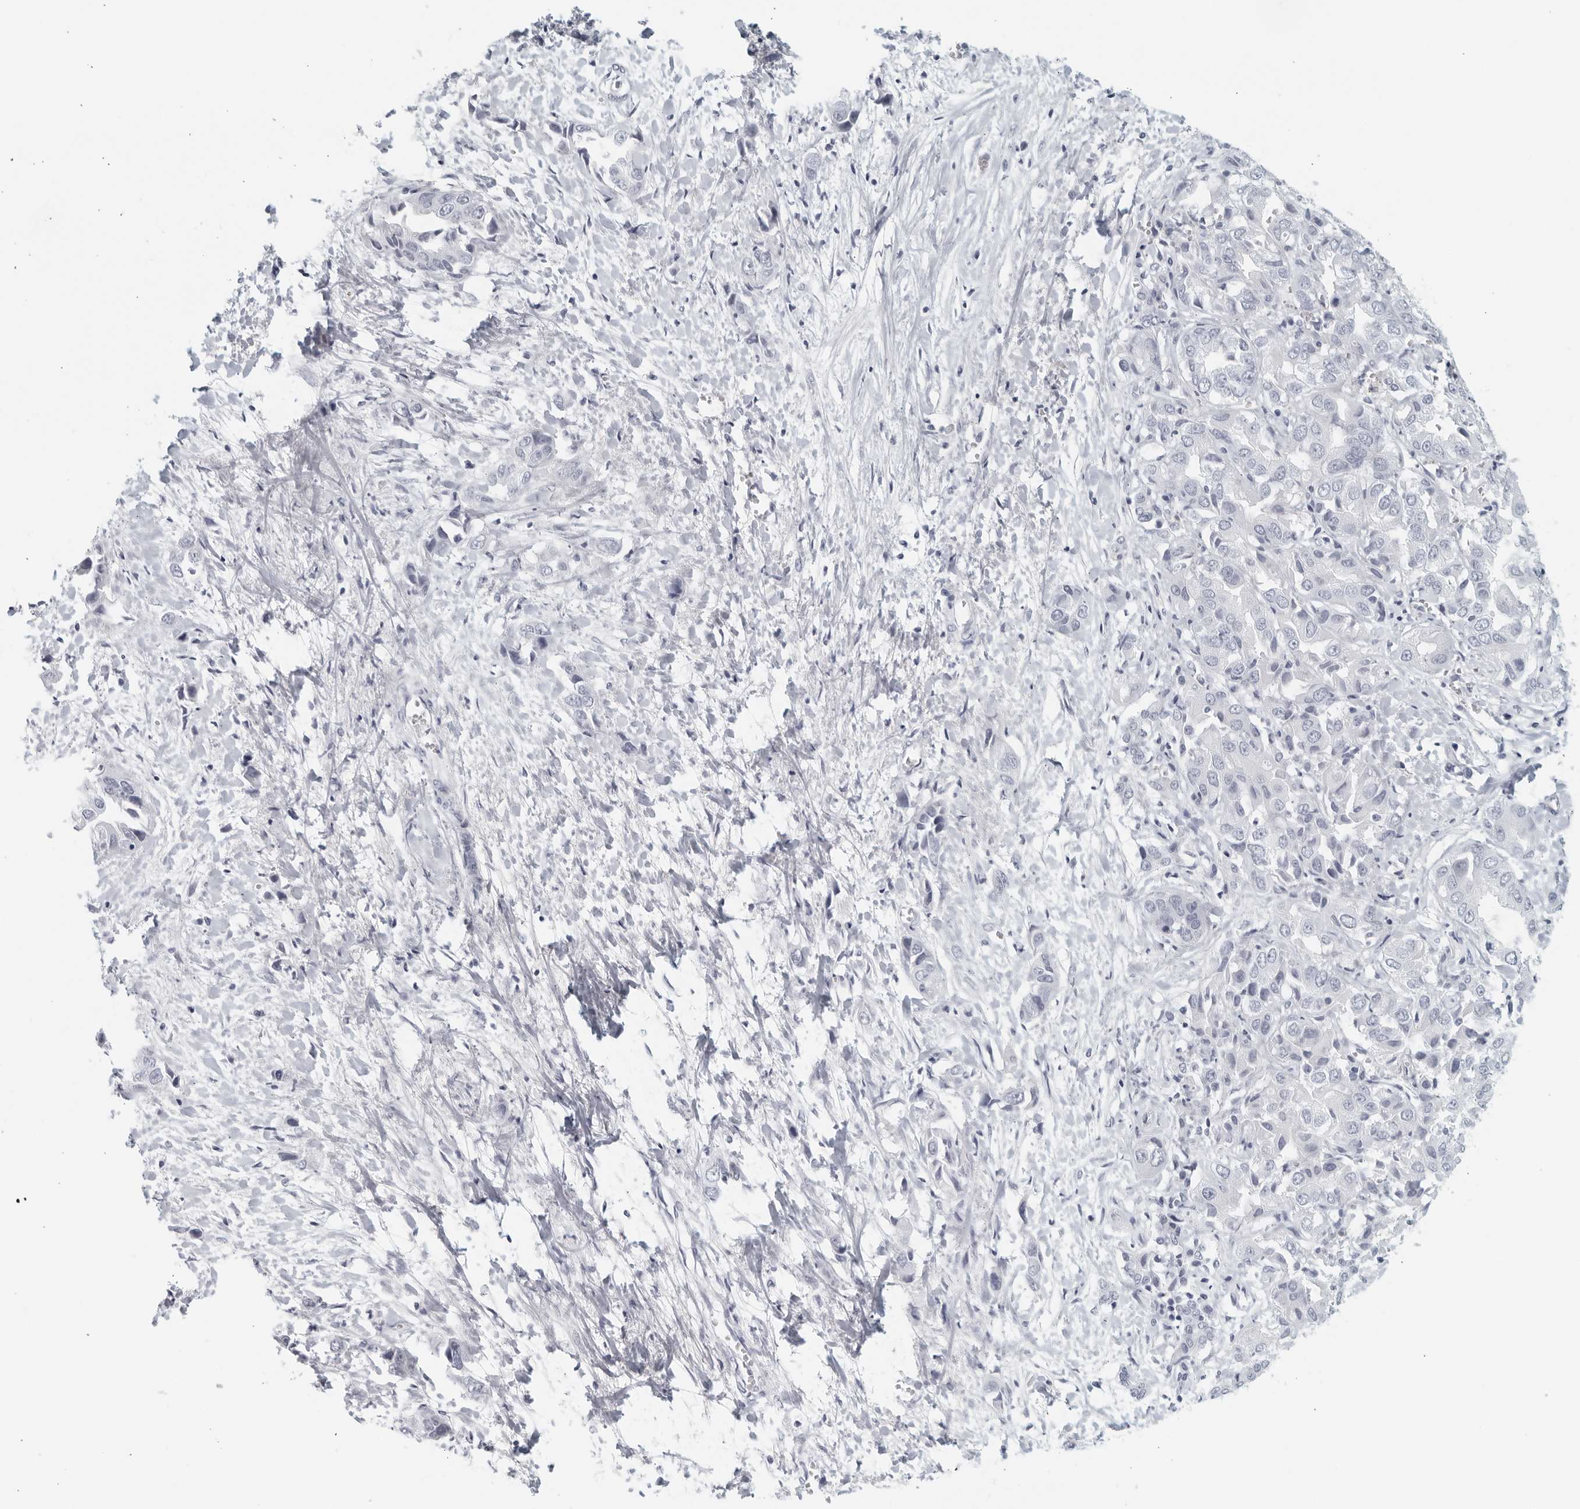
{"staining": {"intensity": "negative", "quantity": "none", "location": "none"}, "tissue": "liver cancer", "cell_type": "Tumor cells", "image_type": "cancer", "snomed": [{"axis": "morphology", "description": "Cholangiocarcinoma"}, {"axis": "topography", "description": "Liver"}], "caption": "The IHC photomicrograph has no significant staining in tumor cells of liver cancer tissue. The staining is performed using DAB brown chromogen with nuclei counter-stained in using hematoxylin.", "gene": "KLK7", "patient": {"sex": "female", "age": 52}}